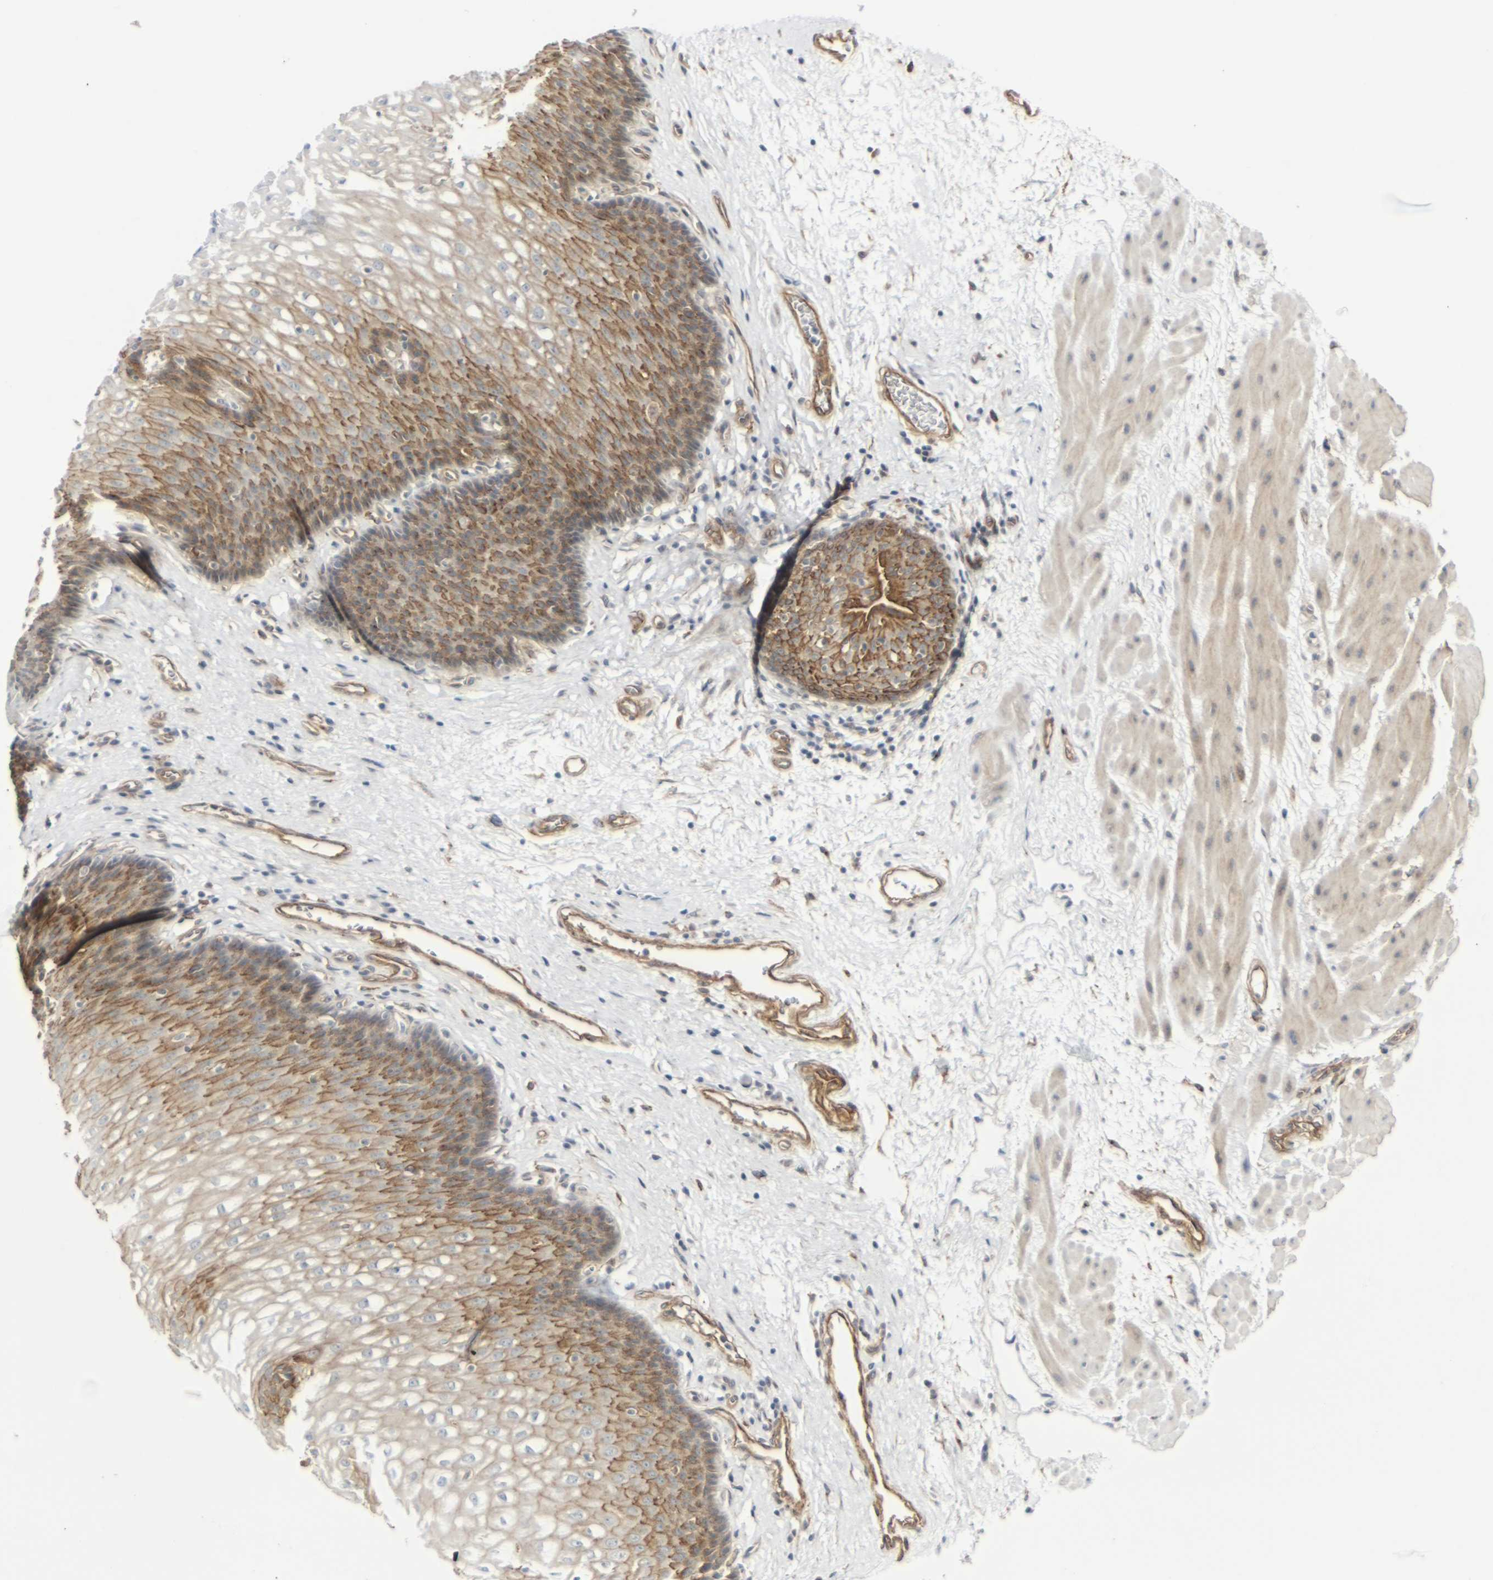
{"staining": {"intensity": "moderate", "quantity": "25%-75%", "location": "cytoplasmic/membranous"}, "tissue": "esophagus", "cell_type": "Squamous epithelial cells", "image_type": "normal", "snomed": [{"axis": "morphology", "description": "Normal tissue, NOS"}, {"axis": "topography", "description": "Esophagus"}], "caption": "Immunohistochemistry (IHC) histopathology image of normal human esophagus stained for a protein (brown), which exhibits medium levels of moderate cytoplasmic/membranous positivity in about 25%-75% of squamous epithelial cells.", "gene": "MYOF", "patient": {"sex": "male", "age": 48}}